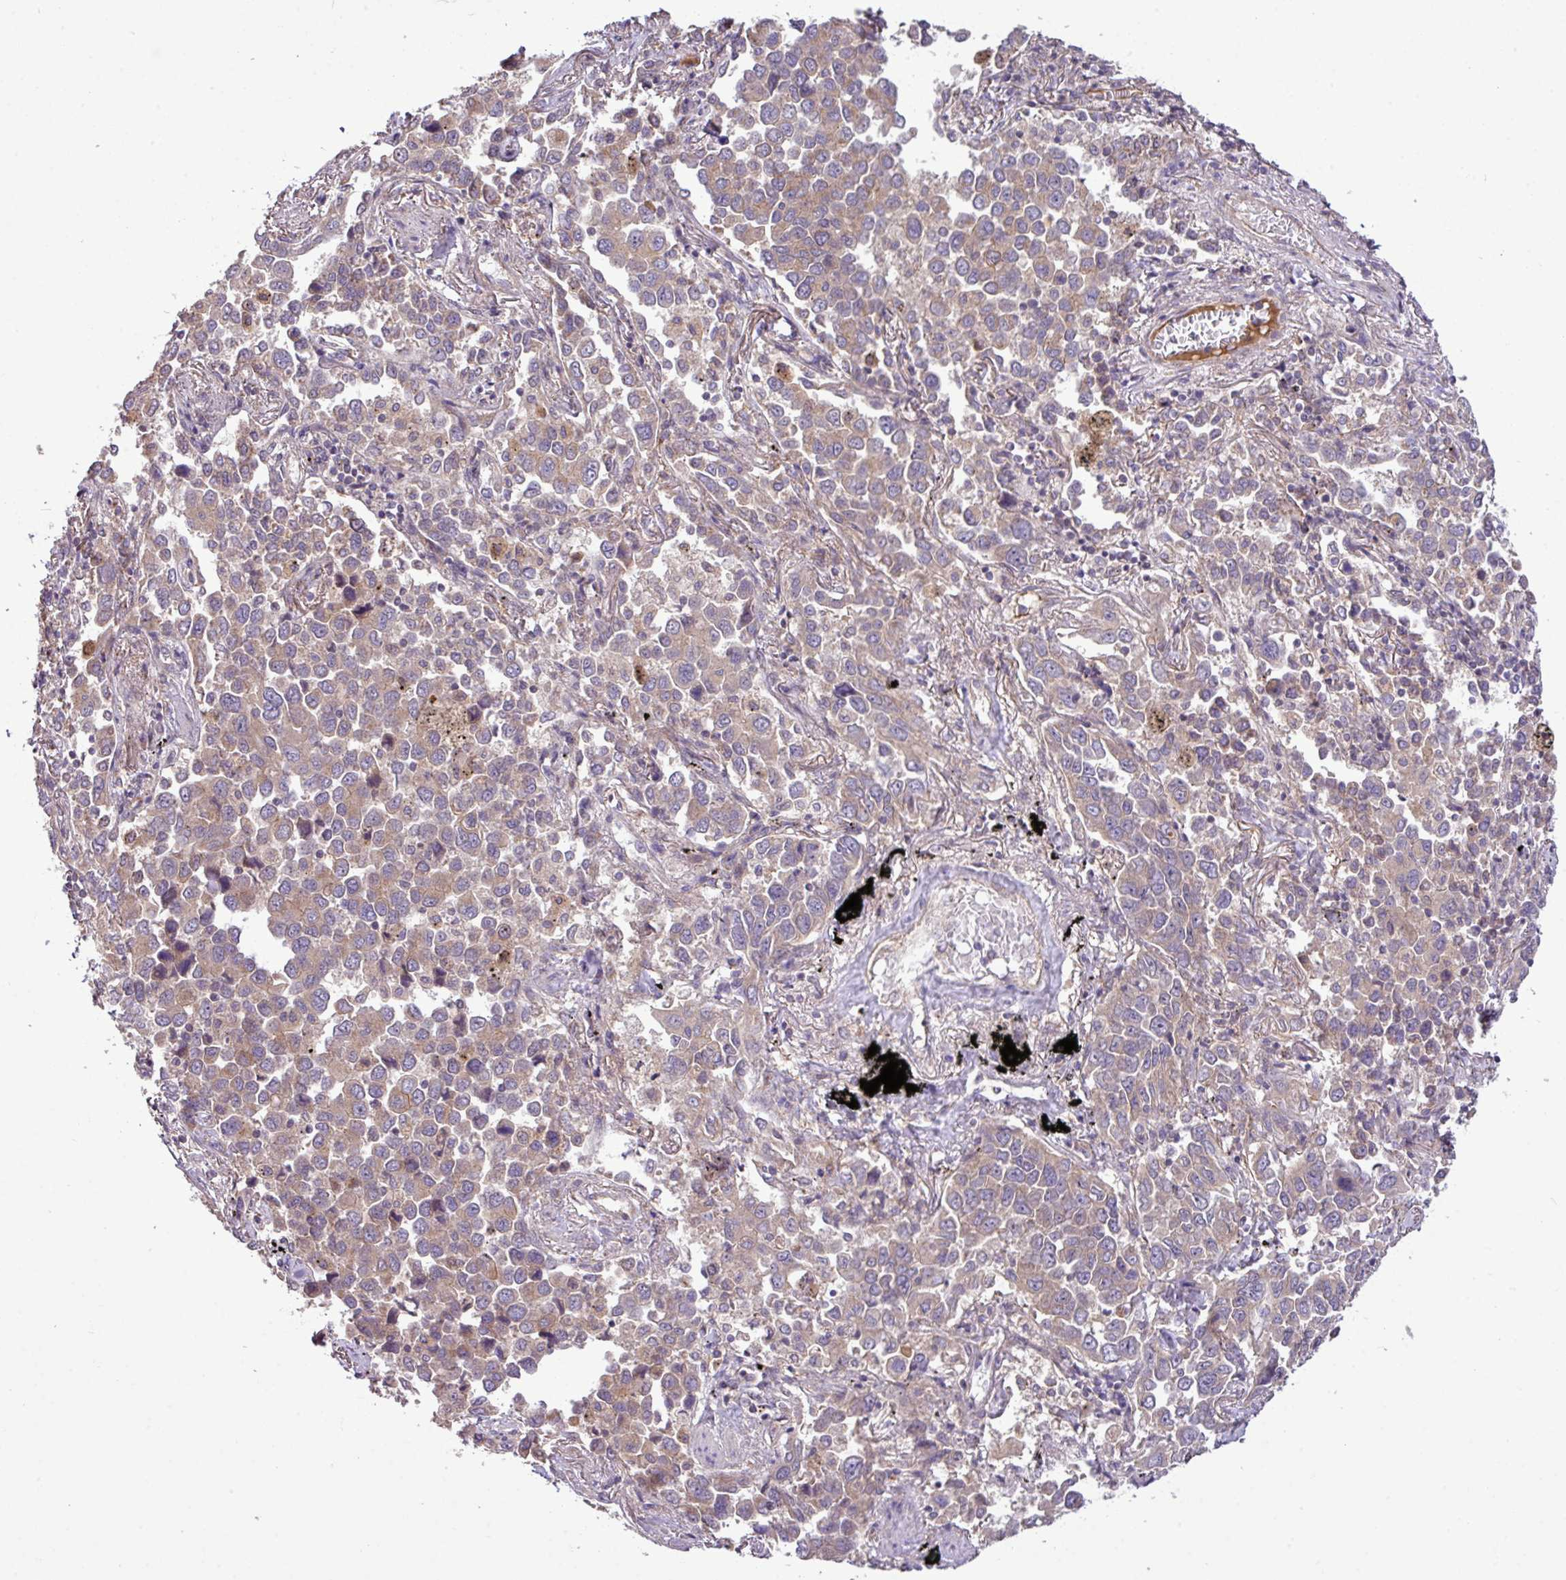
{"staining": {"intensity": "moderate", "quantity": ">75%", "location": "cytoplasmic/membranous"}, "tissue": "lung cancer", "cell_type": "Tumor cells", "image_type": "cancer", "snomed": [{"axis": "morphology", "description": "Adenocarcinoma, NOS"}, {"axis": "topography", "description": "Lung"}], "caption": "Tumor cells show moderate cytoplasmic/membranous positivity in about >75% of cells in lung adenocarcinoma.", "gene": "XIAP", "patient": {"sex": "male", "age": 67}}